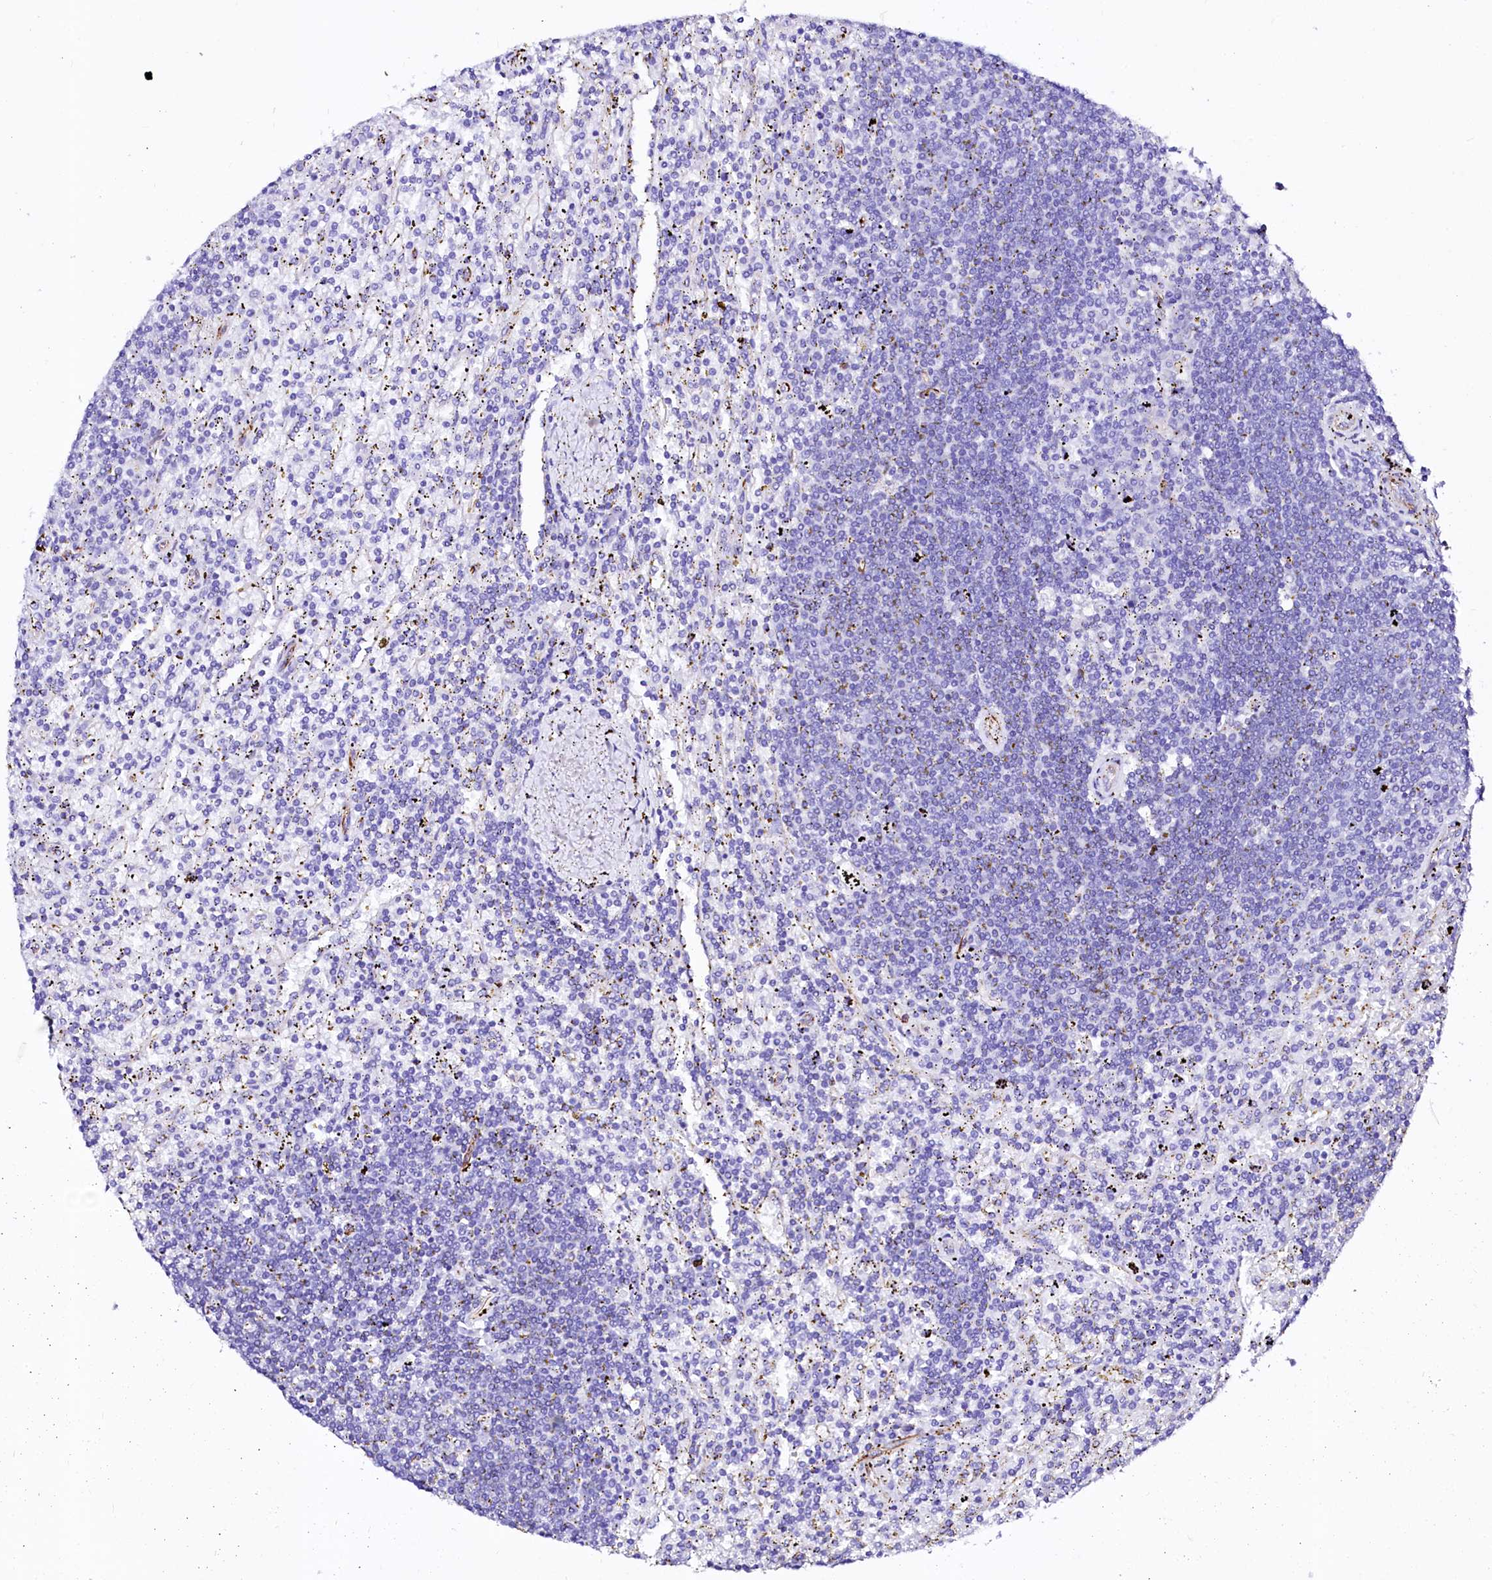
{"staining": {"intensity": "negative", "quantity": "none", "location": "none"}, "tissue": "lymphoma", "cell_type": "Tumor cells", "image_type": "cancer", "snomed": [{"axis": "morphology", "description": "Malignant lymphoma, non-Hodgkin's type, Low grade"}, {"axis": "topography", "description": "Spleen"}], "caption": "Tumor cells show no significant protein positivity in low-grade malignant lymphoma, non-Hodgkin's type. The staining was performed using DAB (3,3'-diaminobenzidine) to visualize the protein expression in brown, while the nuclei were stained in blue with hematoxylin (Magnification: 20x).", "gene": "SFR1", "patient": {"sex": "male", "age": 76}}